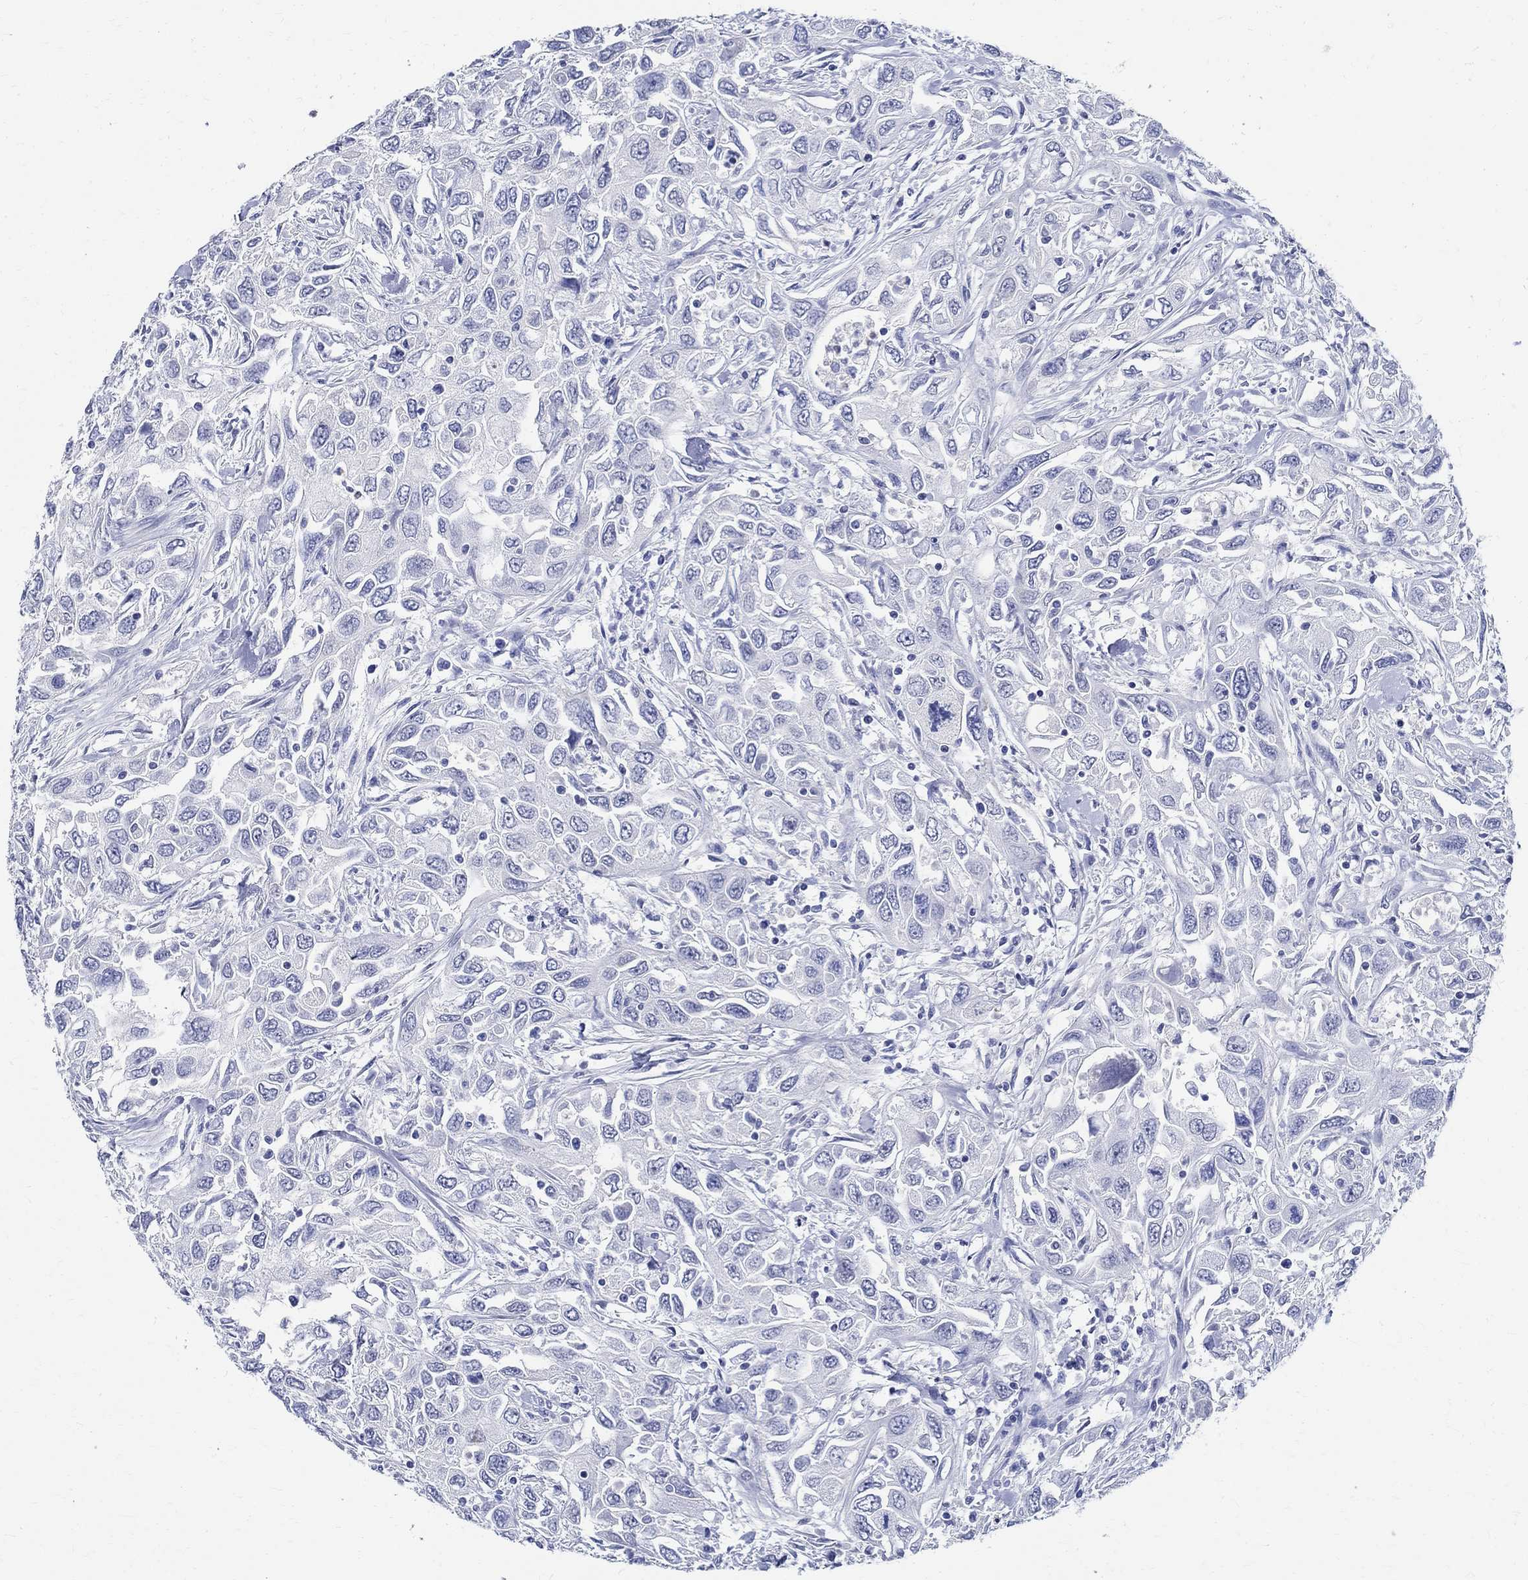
{"staining": {"intensity": "negative", "quantity": "none", "location": "none"}, "tissue": "urothelial cancer", "cell_type": "Tumor cells", "image_type": "cancer", "snomed": [{"axis": "morphology", "description": "Urothelial carcinoma, High grade"}, {"axis": "topography", "description": "Urinary bladder"}], "caption": "High power microscopy histopathology image of an immunohistochemistry (IHC) histopathology image of urothelial cancer, revealing no significant positivity in tumor cells.", "gene": "BSPRY", "patient": {"sex": "male", "age": 76}}